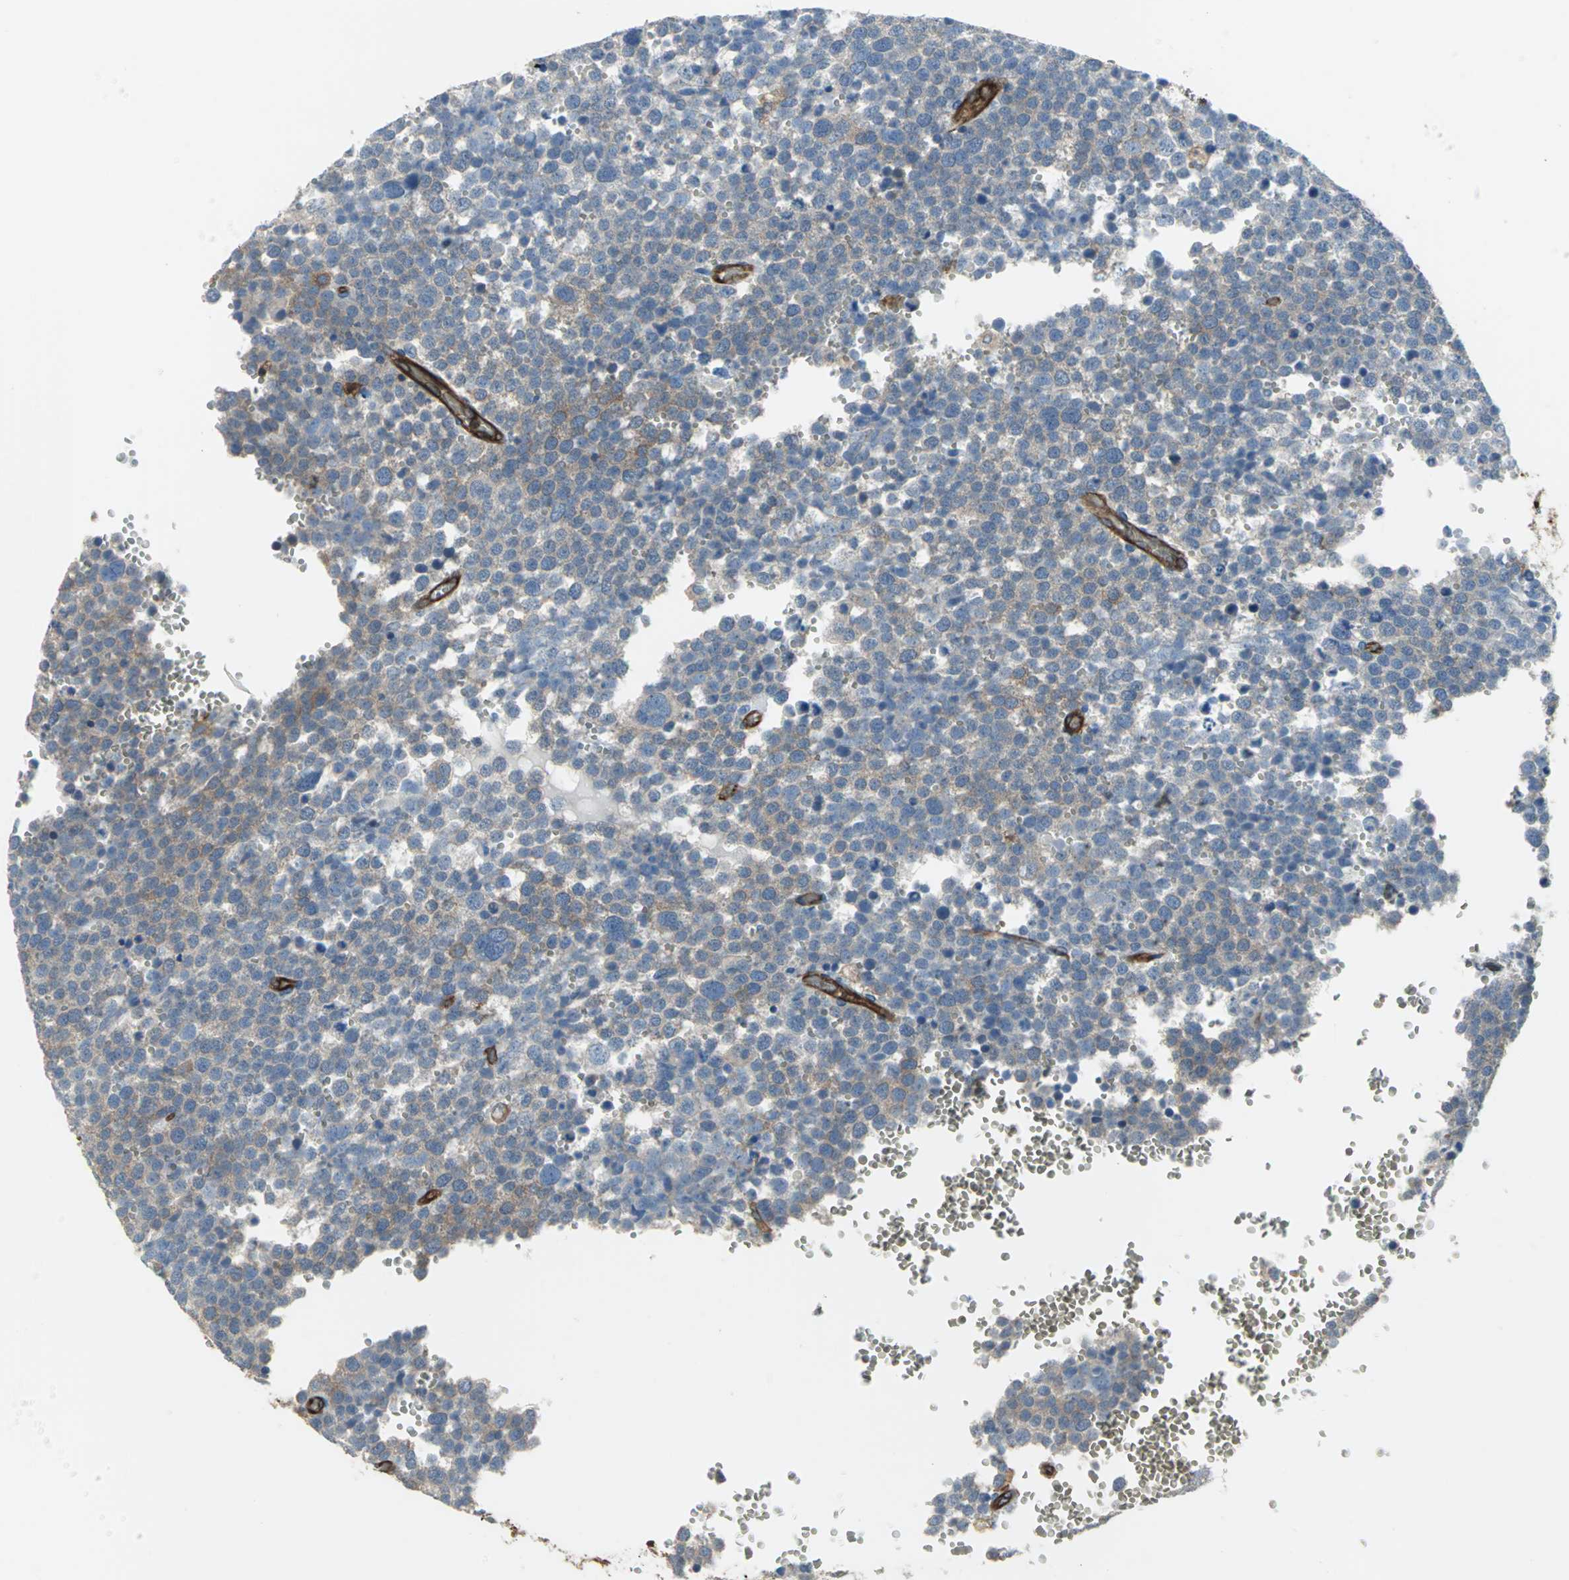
{"staining": {"intensity": "weak", "quantity": ">75%", "location": "cytoplasmic/membranous"}, "tissue": "testis cancer", "cell_type": "Tumor cells", "image_type": "cancer", "snomed": [{"axis": "morphology", "description": "Seminoma, NOS"}, {"axis": "topography", "description": "Testis"}], "caption": "Human seminoma (testis) stained for a protein (brown) displays weak cytoplasmic/membranous positive staining in approximately >75% of tumor cells.", "gene": "FLNB", "patient": {"sex": "male", "age": 71}}